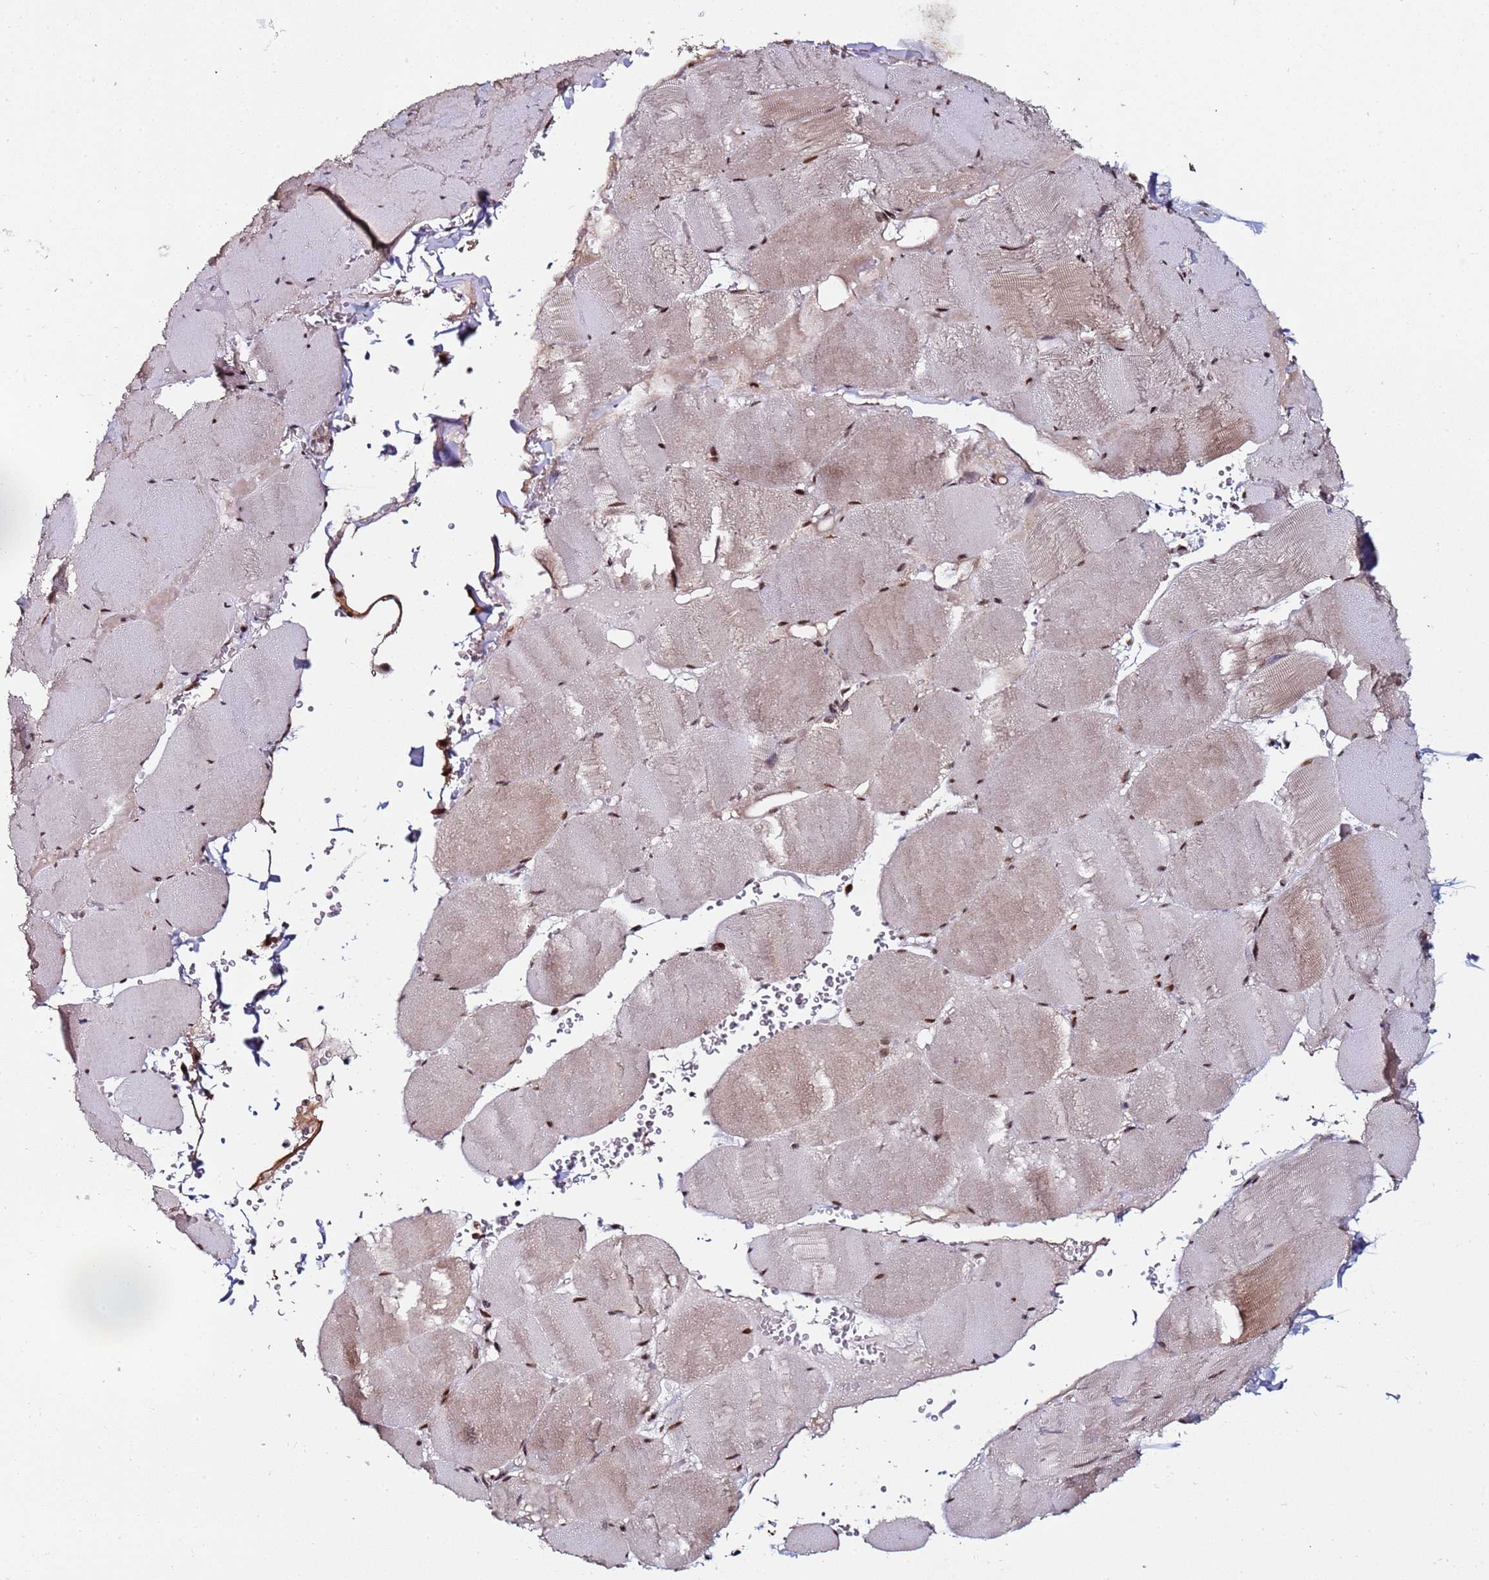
{"staining": {"intensity": "moderate", "quantity": ">75%", "location": "cytoplasmic/membranous,nuclear"}, "tissue": "skeletal muscle", "cell_type": "Myocytes", "image_type": "normal", "snomed": [{"axis": "morphology", "description": "Normal tissue, NOS"}, {"axis": "topography", "description": "Skeletal muscle"}, {"axis": "topography", "description": "Head-Neck"}], "caption": "Immunohistochemical staining of unremarkable human skeletal muscle demonstrates >75% levels of moderate cytoplasmic/membranous,nuclear protein expression in about >75% of myocytes. The staining was performed using DAB to visualize the protein expression in brown, while the nuclei were stained in blue with hematoxylin (Magnification: 20x).", "gene": "PPM1H", "patient": {"sex": "male", "age": 66}}